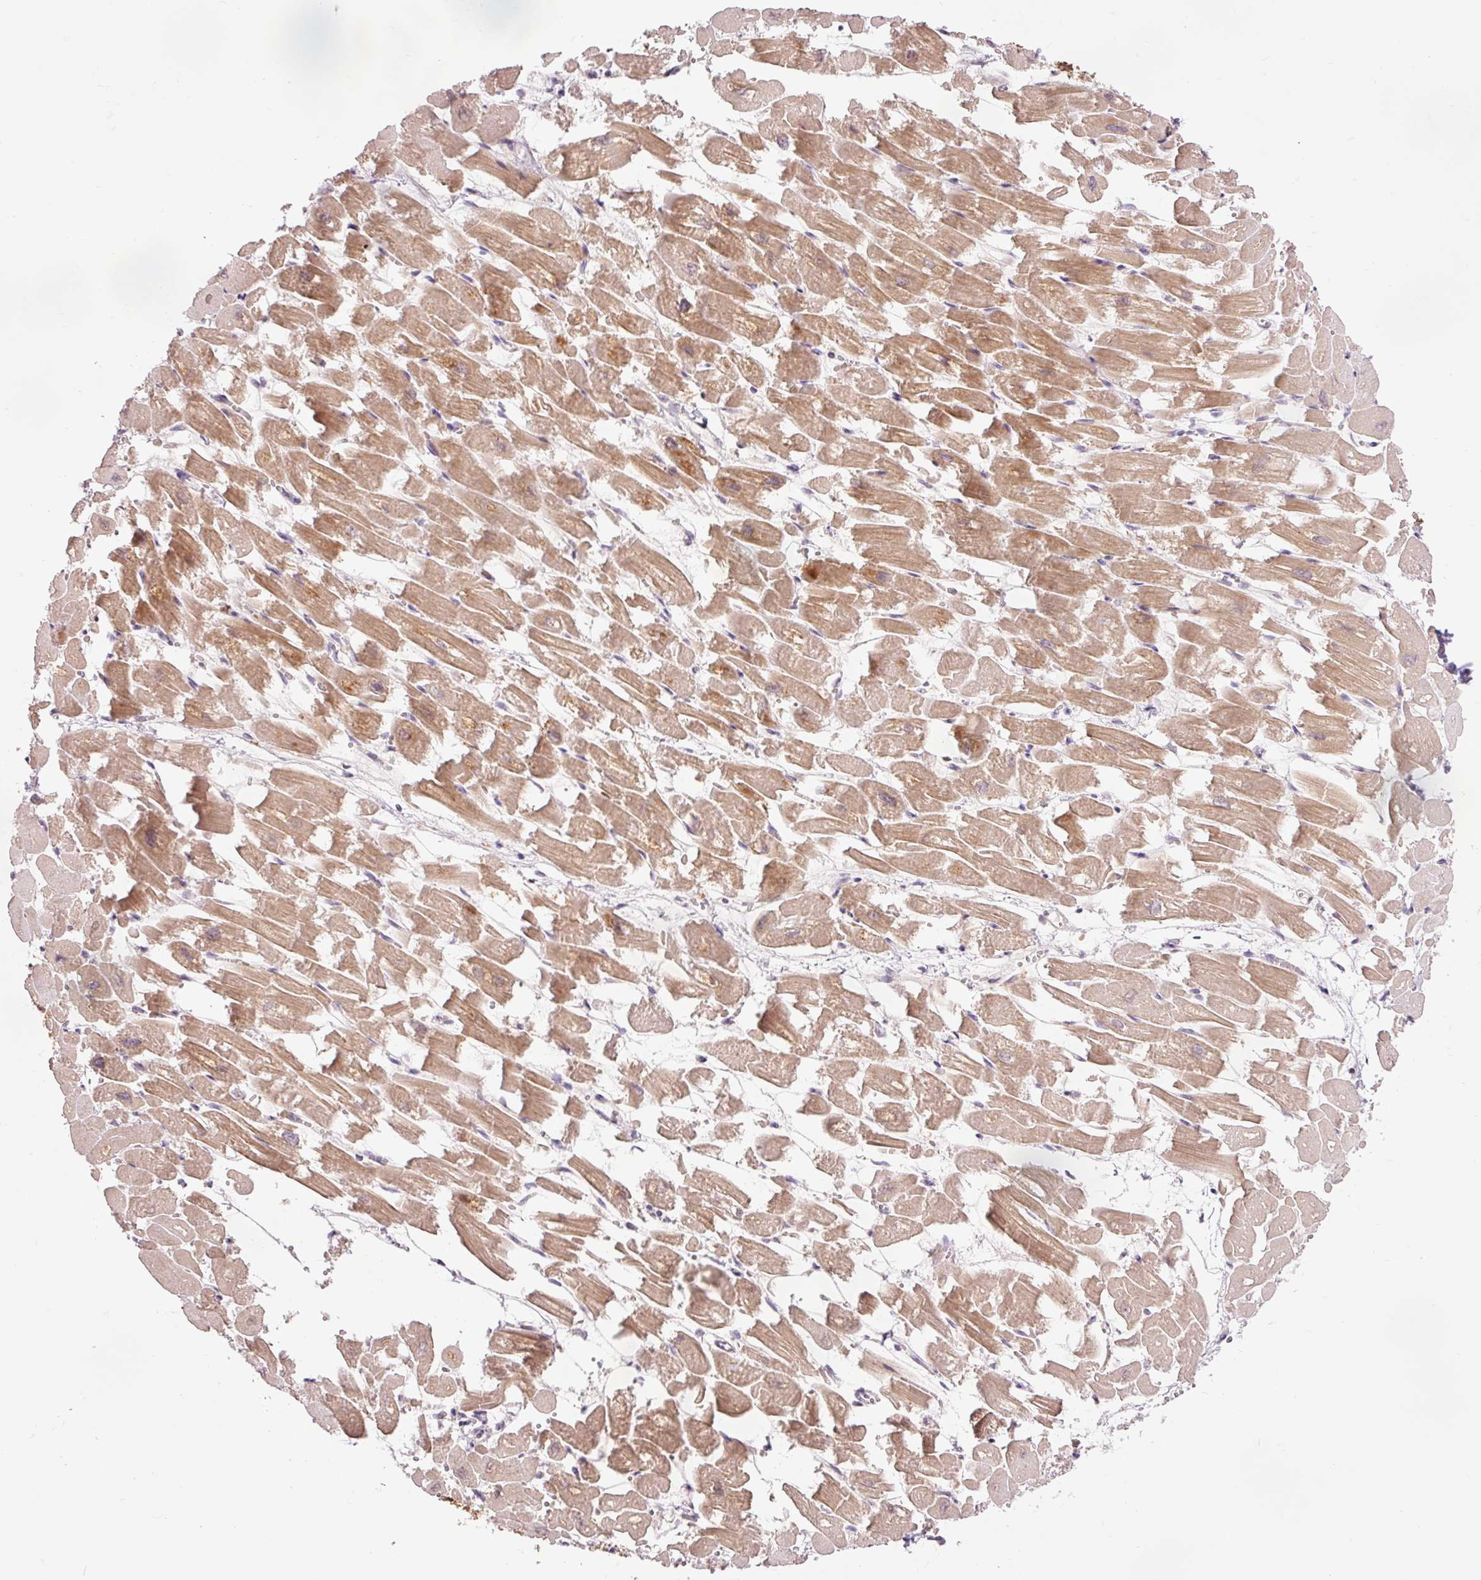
{"staining": {"intensity": "moderate", "quantity": ">75%", "location": "cytoplasmic/membranous"}, "tissue": "heart muscle", "cell_type": "Cardiomyocytes", "image_type": "normal", "snomed": [{"axis": "morphology", "description": "Normal tissue, NOS"}, {"axis": "topography", "description": "Heart"}], "caption": "The photomicrograph reveals immunohistochemical staining of normal heart muscle. There is moderate cytoplasmic/membranous staining is identified in about >75% of cardiomyocytes. (Brightfield microscopy of DAB IHC at high magnification).", "gene": "PRDX5", "patient": {"sex": "male", "age": 54}}